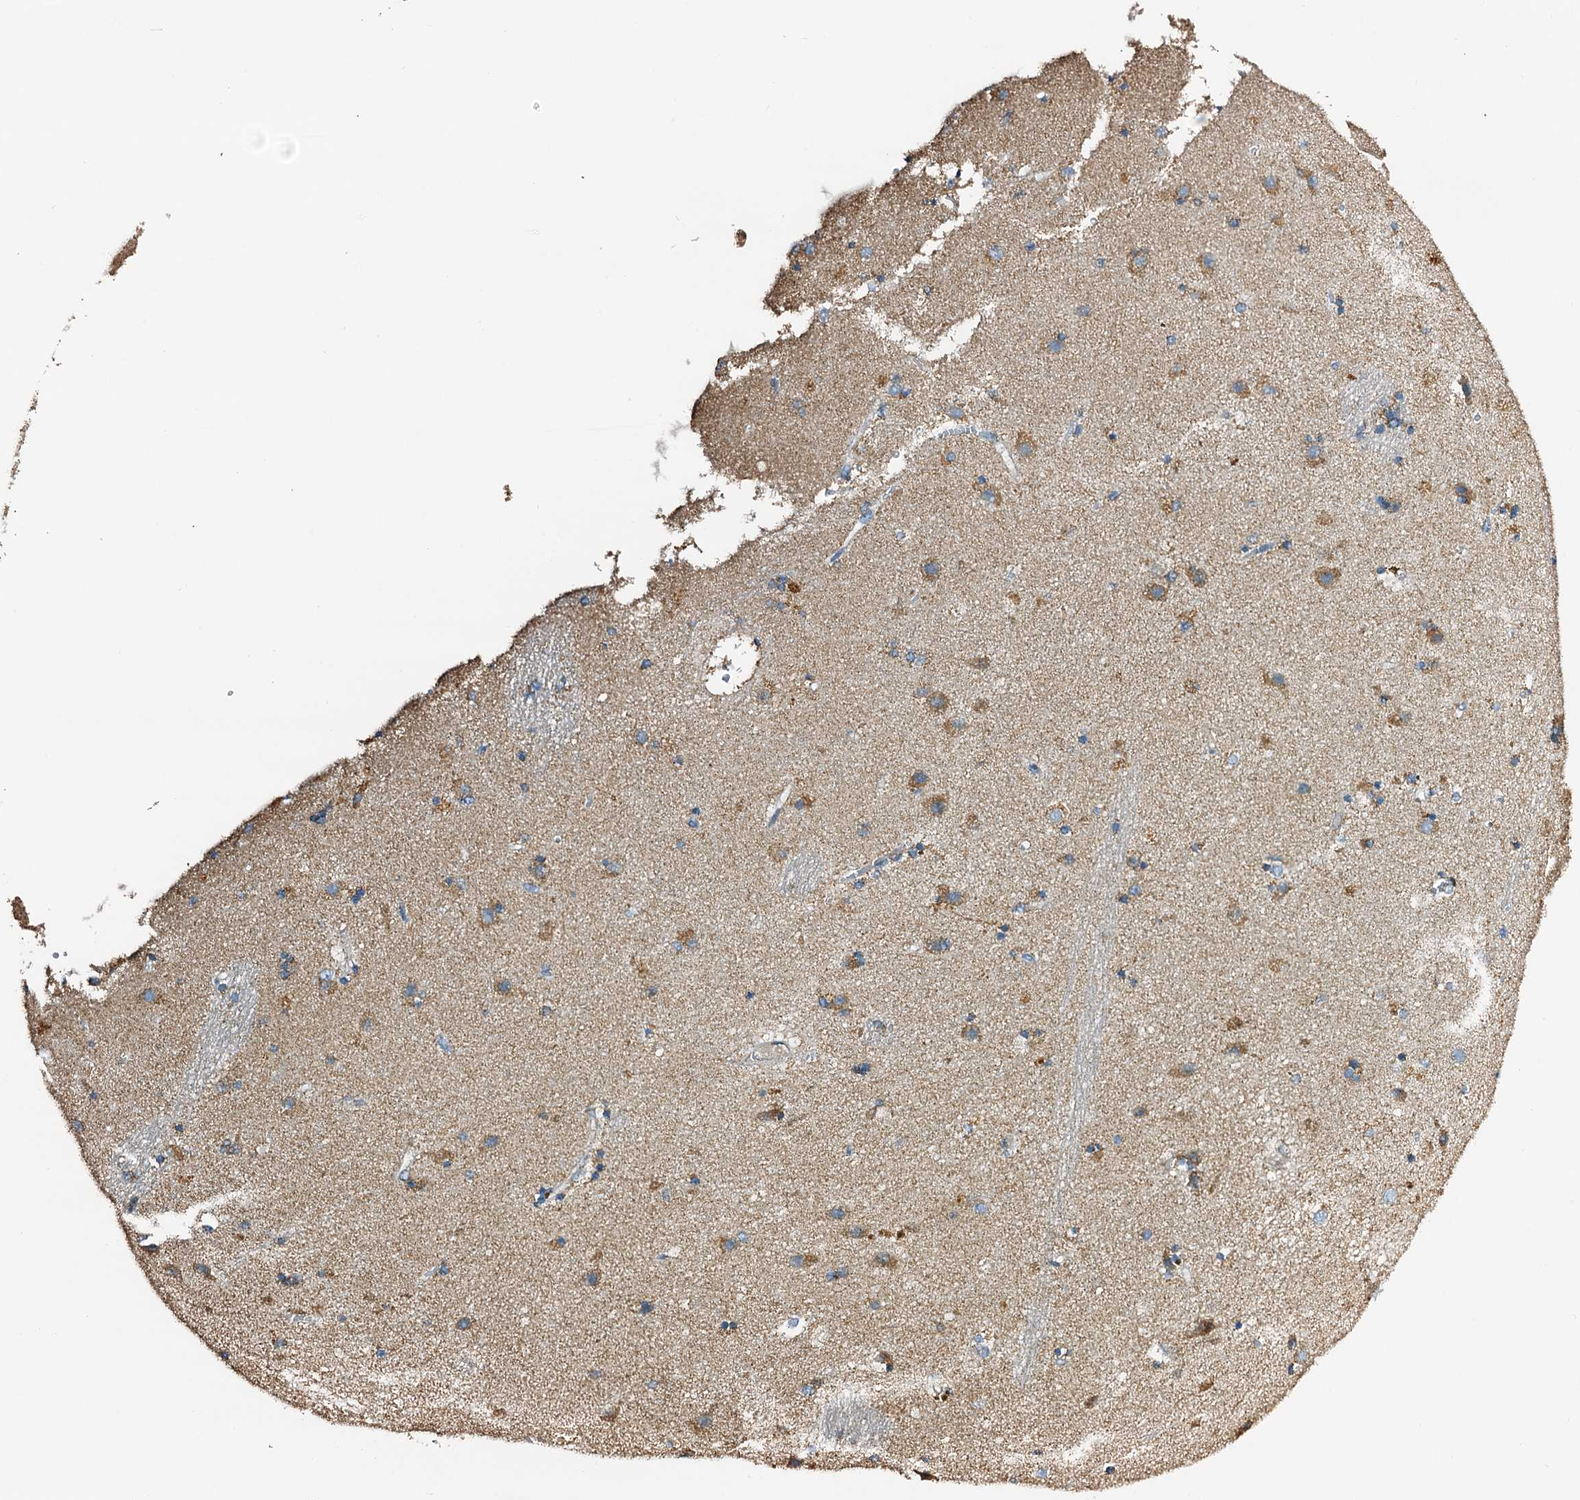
{"staining": {"intensity": "moderate", "quantity": "<25%", "location": "cytoplasmic/membranous"}, "tissue": "caudate", "cell_type": "Glial cells", "image_type": "normal", "snomed": [{"axis": "morphology", "description": "Normal tissue, NOS"}, {"axis": "topography", "description": "Lateral ventricle wall"}], "caption": "Protein staining shows moderate cytoplasmic/membranous expression in about <25% of glial cells in normal caudate. (IHC, brightfield microscopy, high magnification).", "gene": "POC1A", "patient": {"sex": "male", "age": 70}}